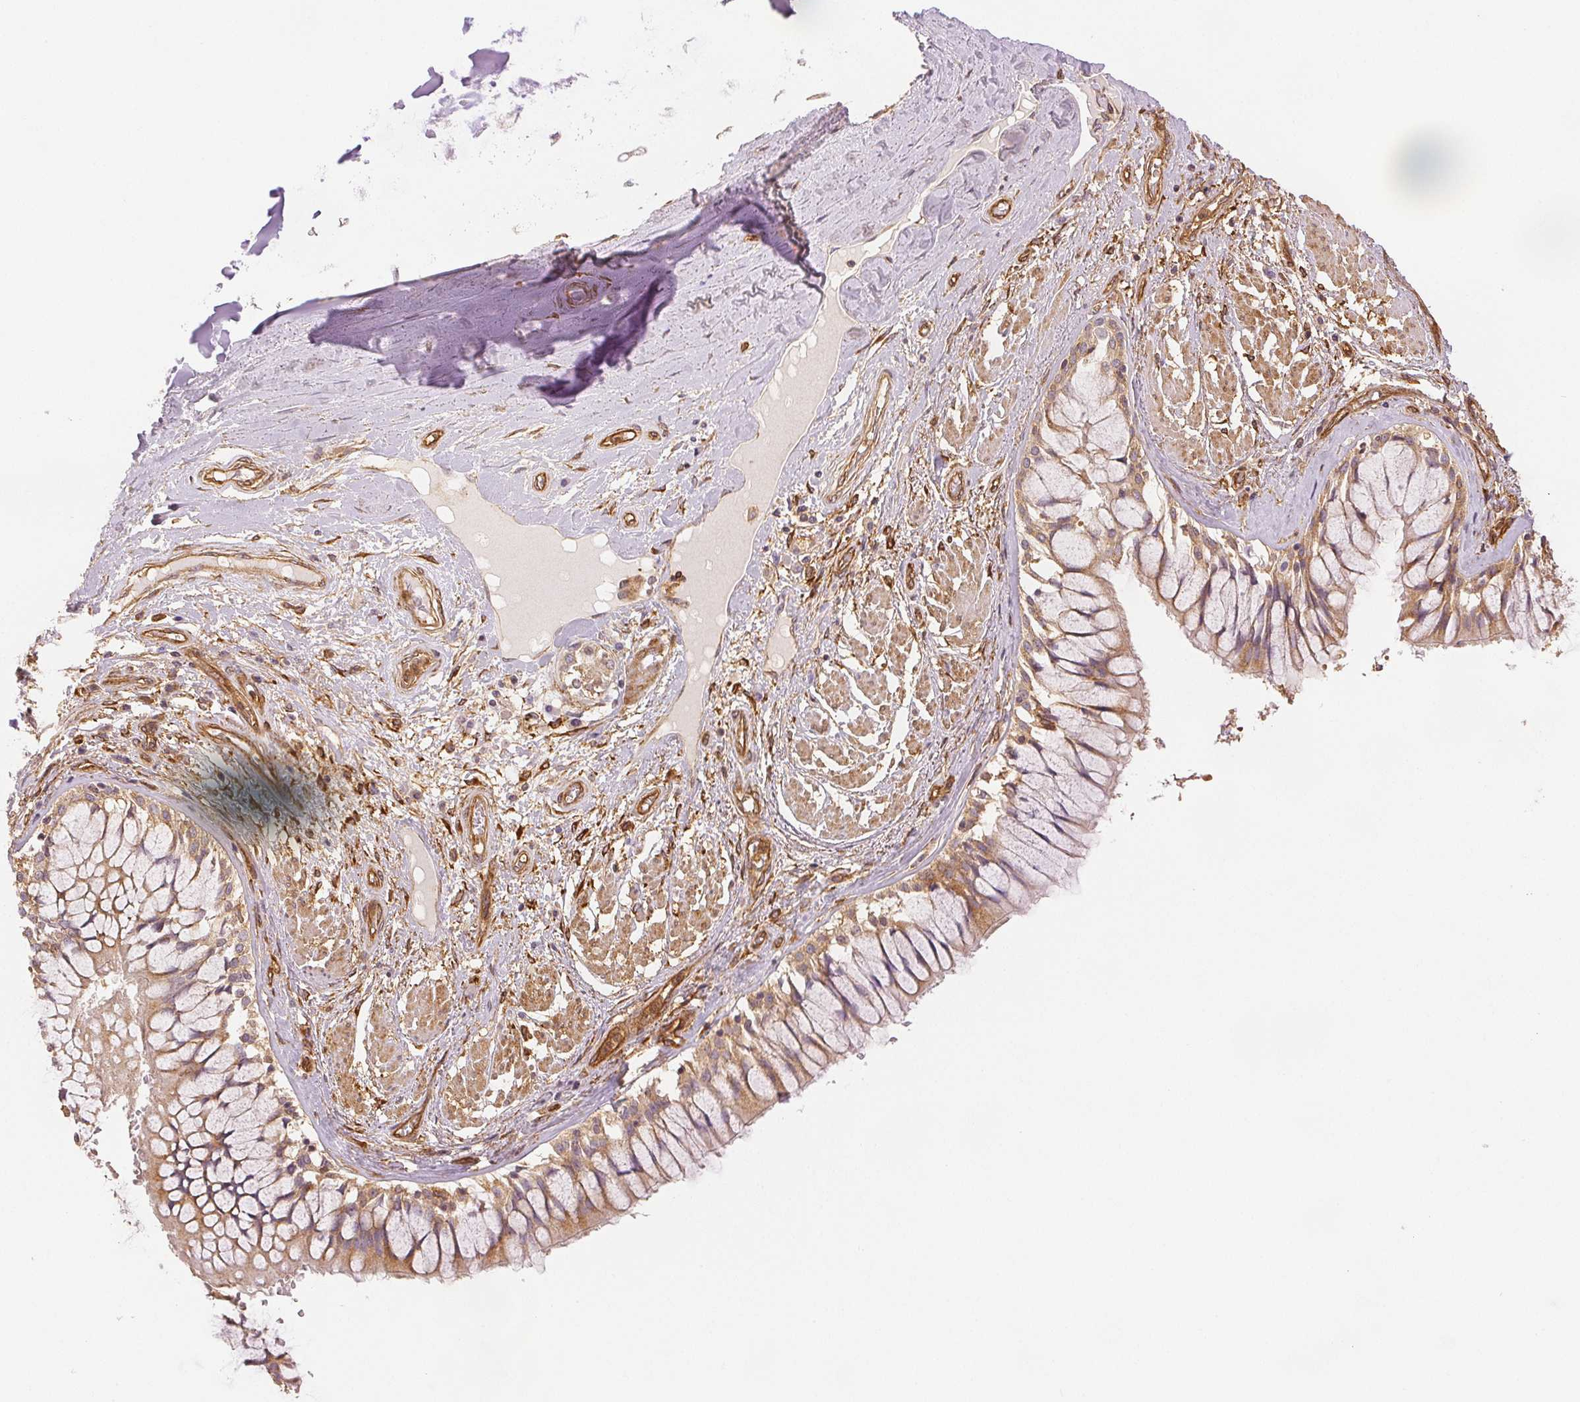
{"staining": {"intensity": "negative", "quantity": "none", "location": "none"}, "tissue": "adipose tissue", "cell_type": "Adipocytes", "image_type": "normal", "snomed": [{"axis": "morphology", "description": "Normal tissue, NOS"}, {"axis": "topography", "description": "Cartilage tissue"}, {"axis": "topography", "description": "Bronchus"}], "caption": "IHC micrograph of normal adipose tissue: human adipose tissue stained with DAB (3,3'-diaminobenzidine) shows no significant protein positivity in adipocytes.", "gene": "DIAPH2", "patient": {"sex": "male", "age": 64}}